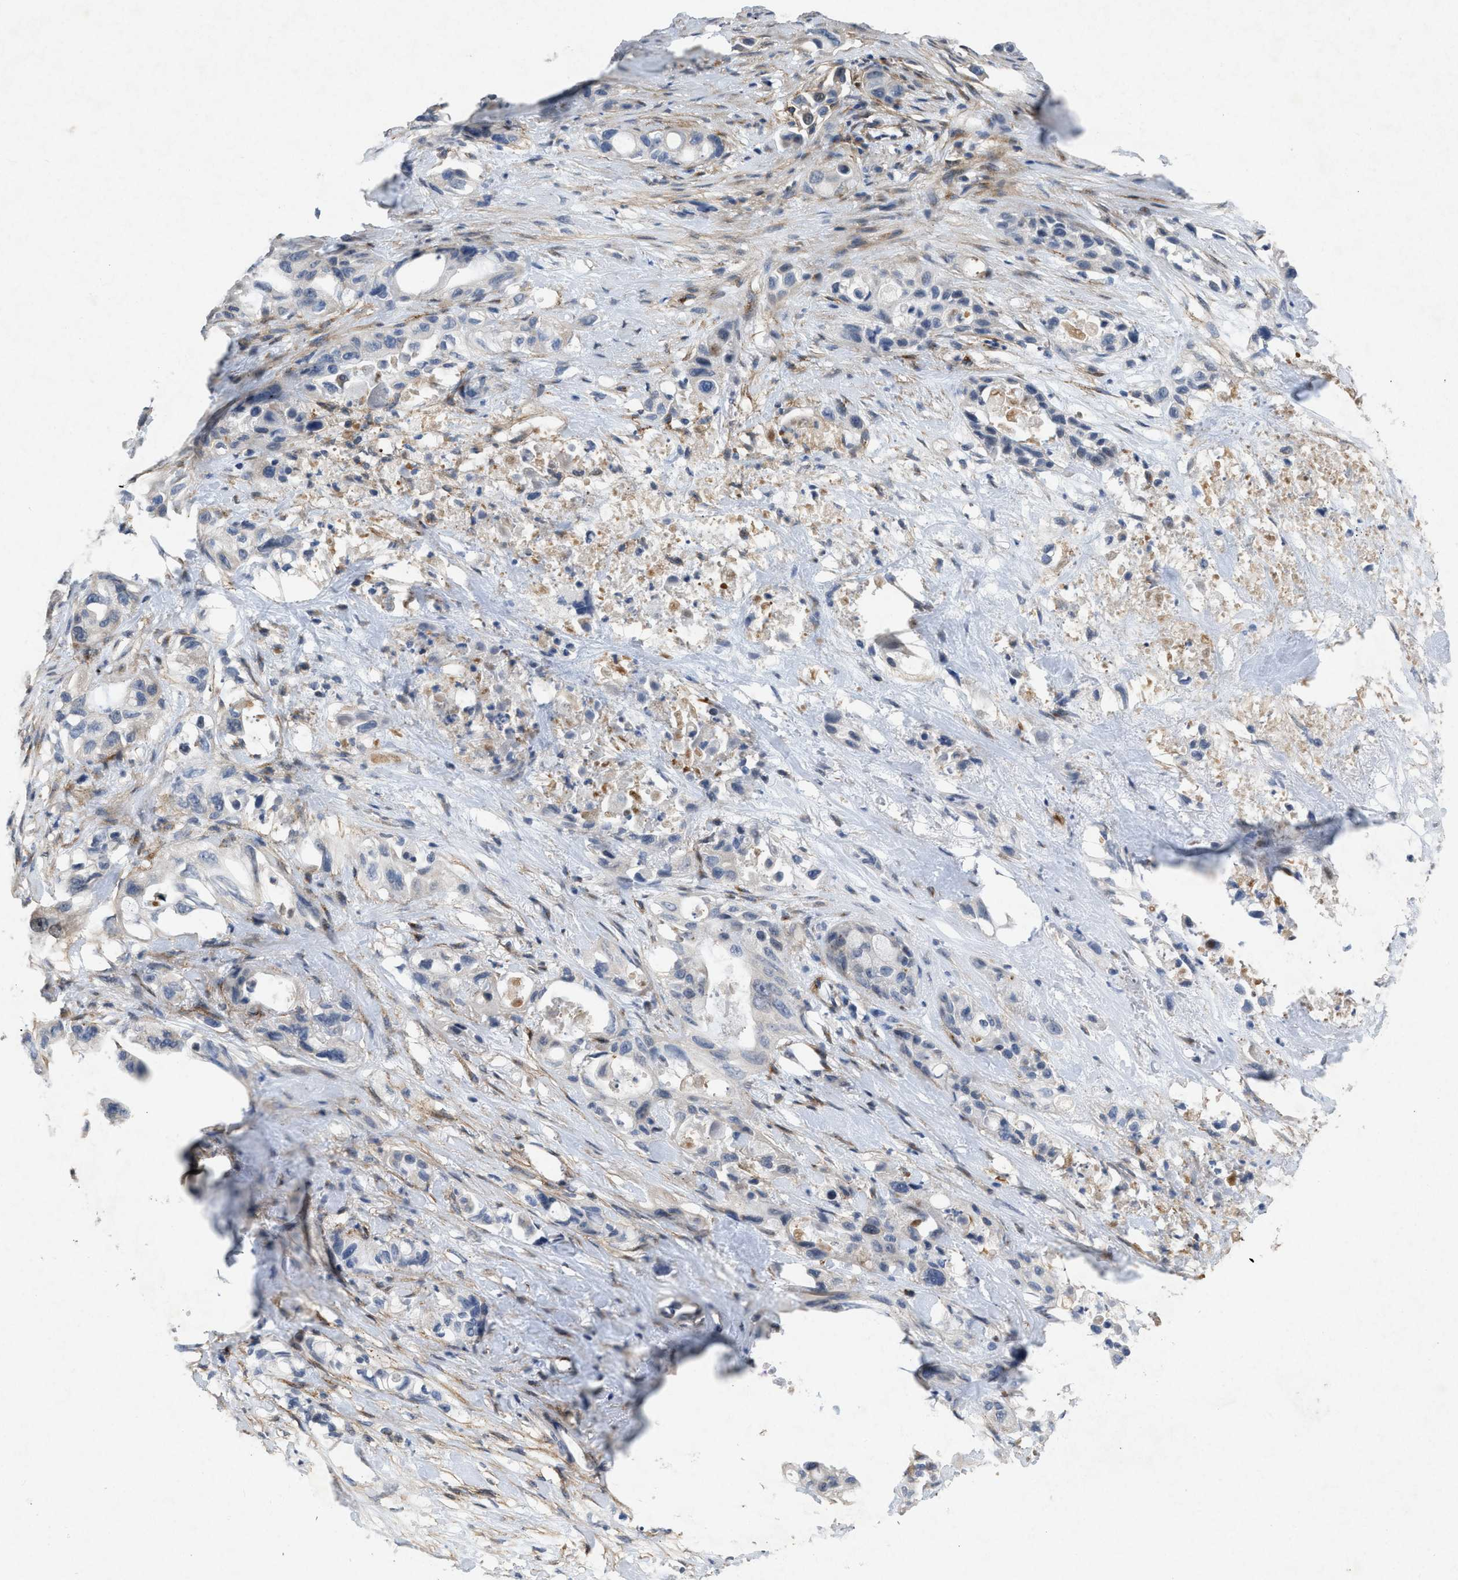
{"staining": {"intensity": "negative", "quantity": "none", "location": "none"}, "tissue": "pancreatic cancer", "cell_type": "Tumor cells", "image_type": "cancer", "snomed": [{"axis": "morphology", "description": "Adenocarcinoma, NOS"}, {"axis": "topography", "description": "Pancreas"}], "caption": "Immunohistochemical staining of human pancreatic adenocarcinoma displays no significant positivity in tumor cells.", "gene": "PDGFRA", "patient": {"sex": "male", "age": 53}}